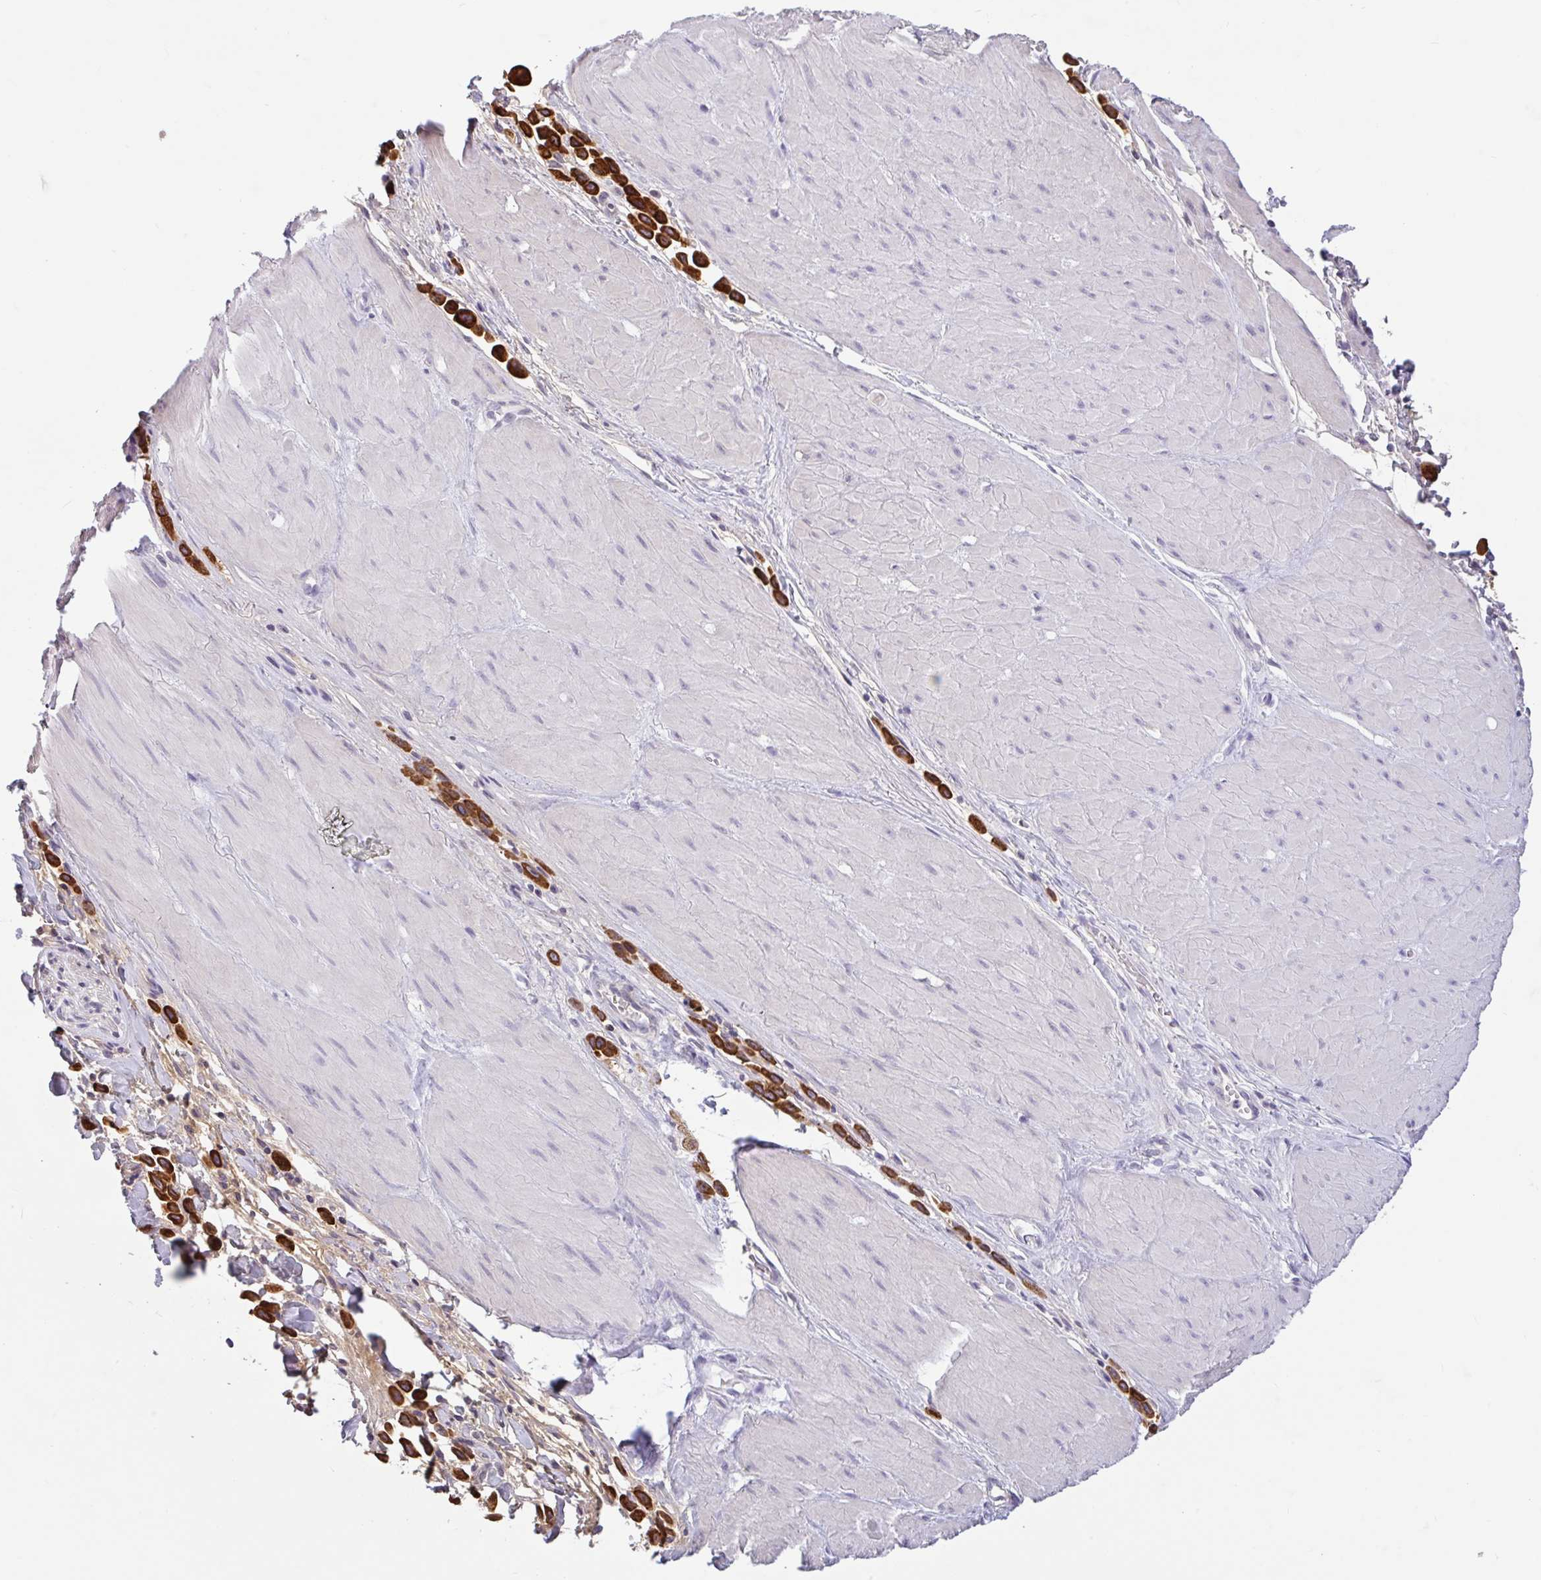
{"staining": {"intensity": "strong", "quantity": ">75%", "location": "cytoplasmic/membranous"}, "tissue": "stomach cancer", "cell_type": "Tumor cells", "image_type": "cancer", "snomed": [{"axis": "morphology", "description": "Adenocarcinoma, NOS"}, {"axis": "topography", "description": "Stomach"}], "caption": "Immunohistochemical staining of adenocarcinoma (stomach) displays high levels of strong cytoplasmic/membranous protein staining in about >75% of tumor cells.", "gene": "CTSE", "patient": {"sex": "male", "age": 47}}